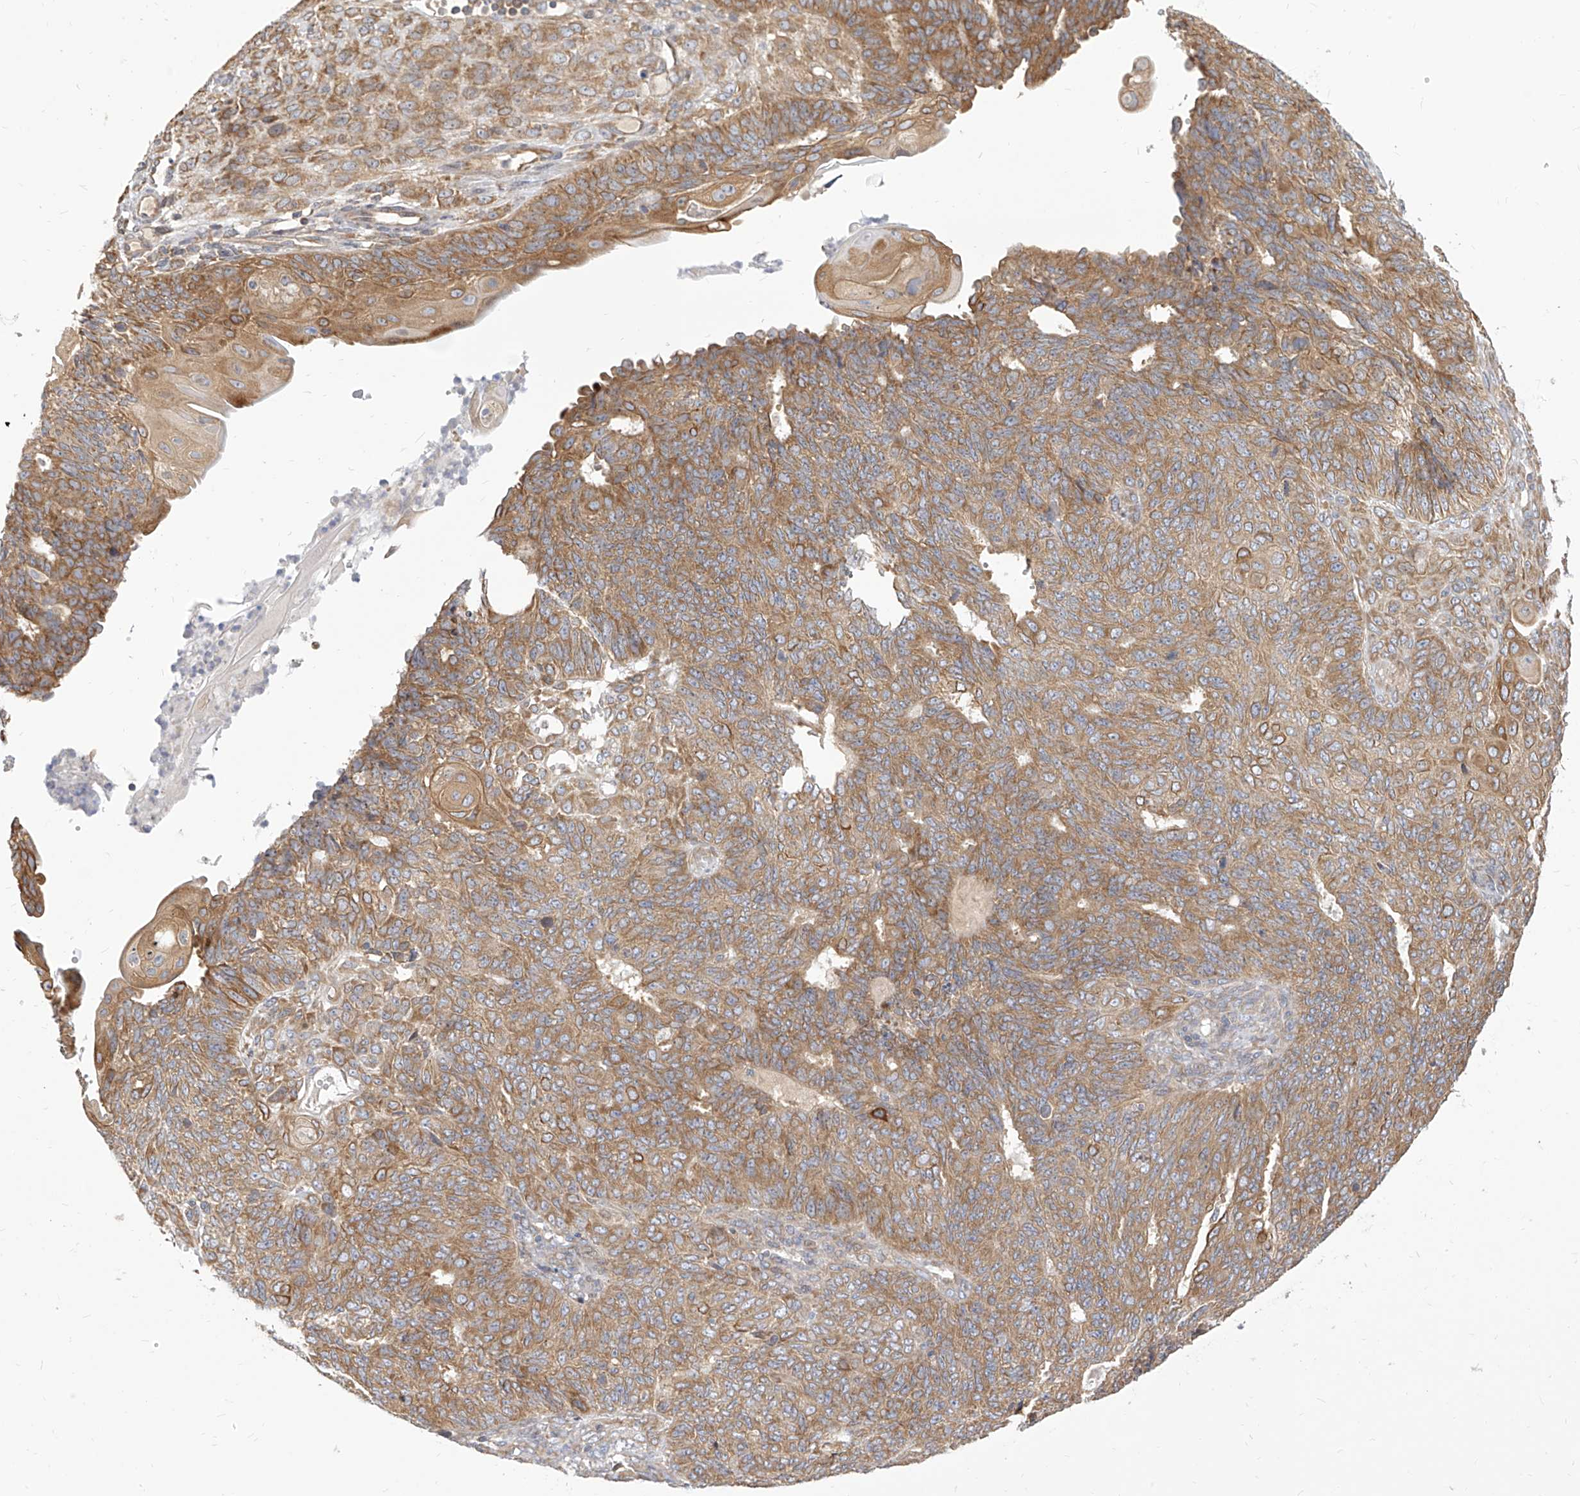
{"staining": {"intensity": "moderate", "quantity": ">75%", "location": "cytoplasmic/membranous"}, "tissue": "endometrial cancer", "cell_type": "Tumor cells", "image_type": "cancer", "snomed": [{"axis": "morphology", "description": "Adenocarcinoma, NOS"}, {"axis": "topography", "description": "Endometrium"}], "caption": "The immunohistochemical stain labels moderate cytoplasmic/membranous expression in tumor cells of endometrial cancer tissue. (DAB (3,3'-diaminobenzidine) IHC, brown staining for protein, blue staining for nuclei).", "gene": "FAM83B", "patient": {"sex": "female", "age": 32}}